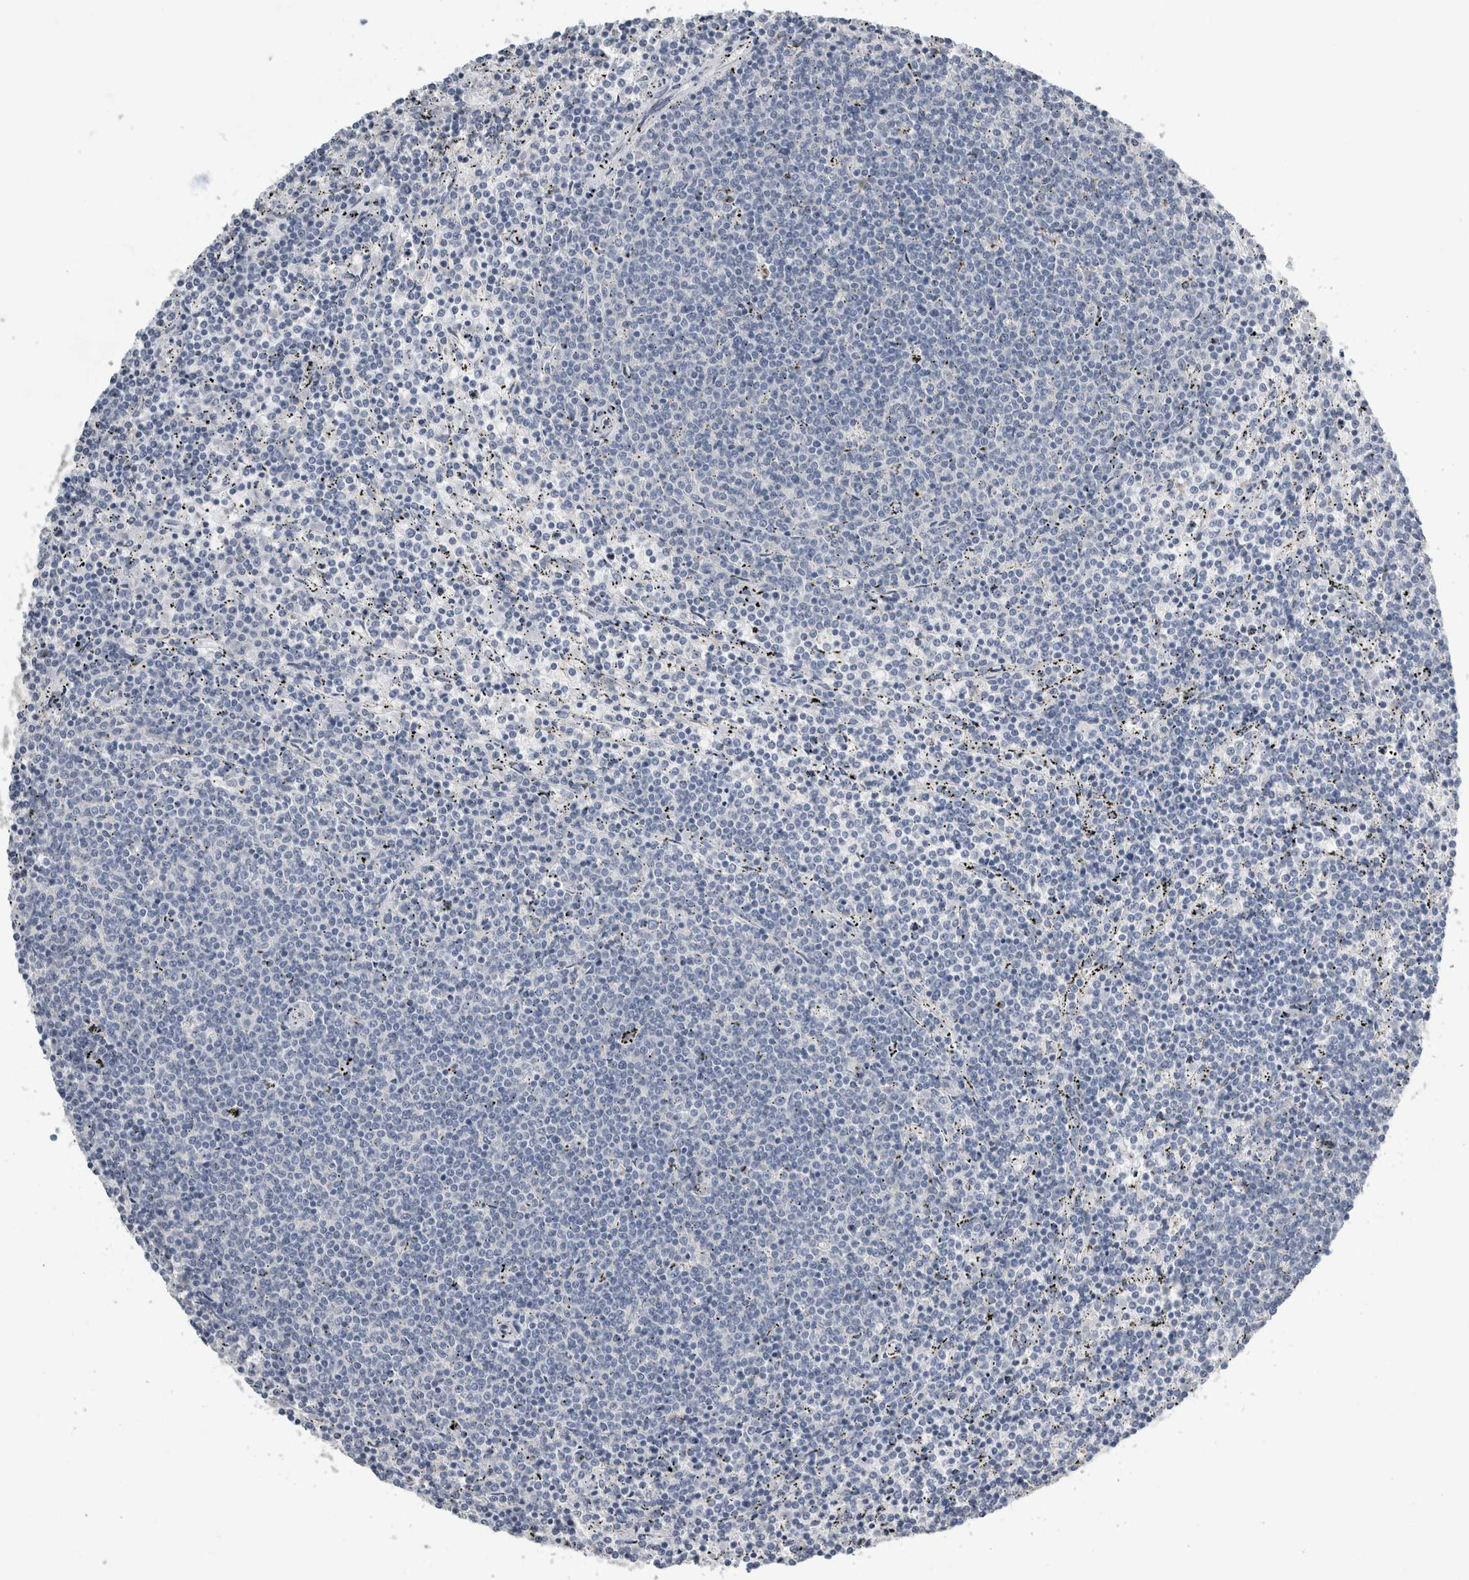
{"staining": {"intensity": "negative", "quantity": "none", "location": "none"}, "tissue": "lymphoma", "cell_type": "Tumor cells", "image_type": "cancer", "snomed": [{"axis": "morphology", "description": "Malignant lymphoma, non-Hodgkin's type, Low grade"}, {"axis": "topography", "description": "Spleen"}], "caption": "IHC of malignant lymphoma, non-Hodgkin's type (low-grade) displays no staining in tumor cells.", "gene": "NEFM", "patient": {"sex": "female", "age": 50}}